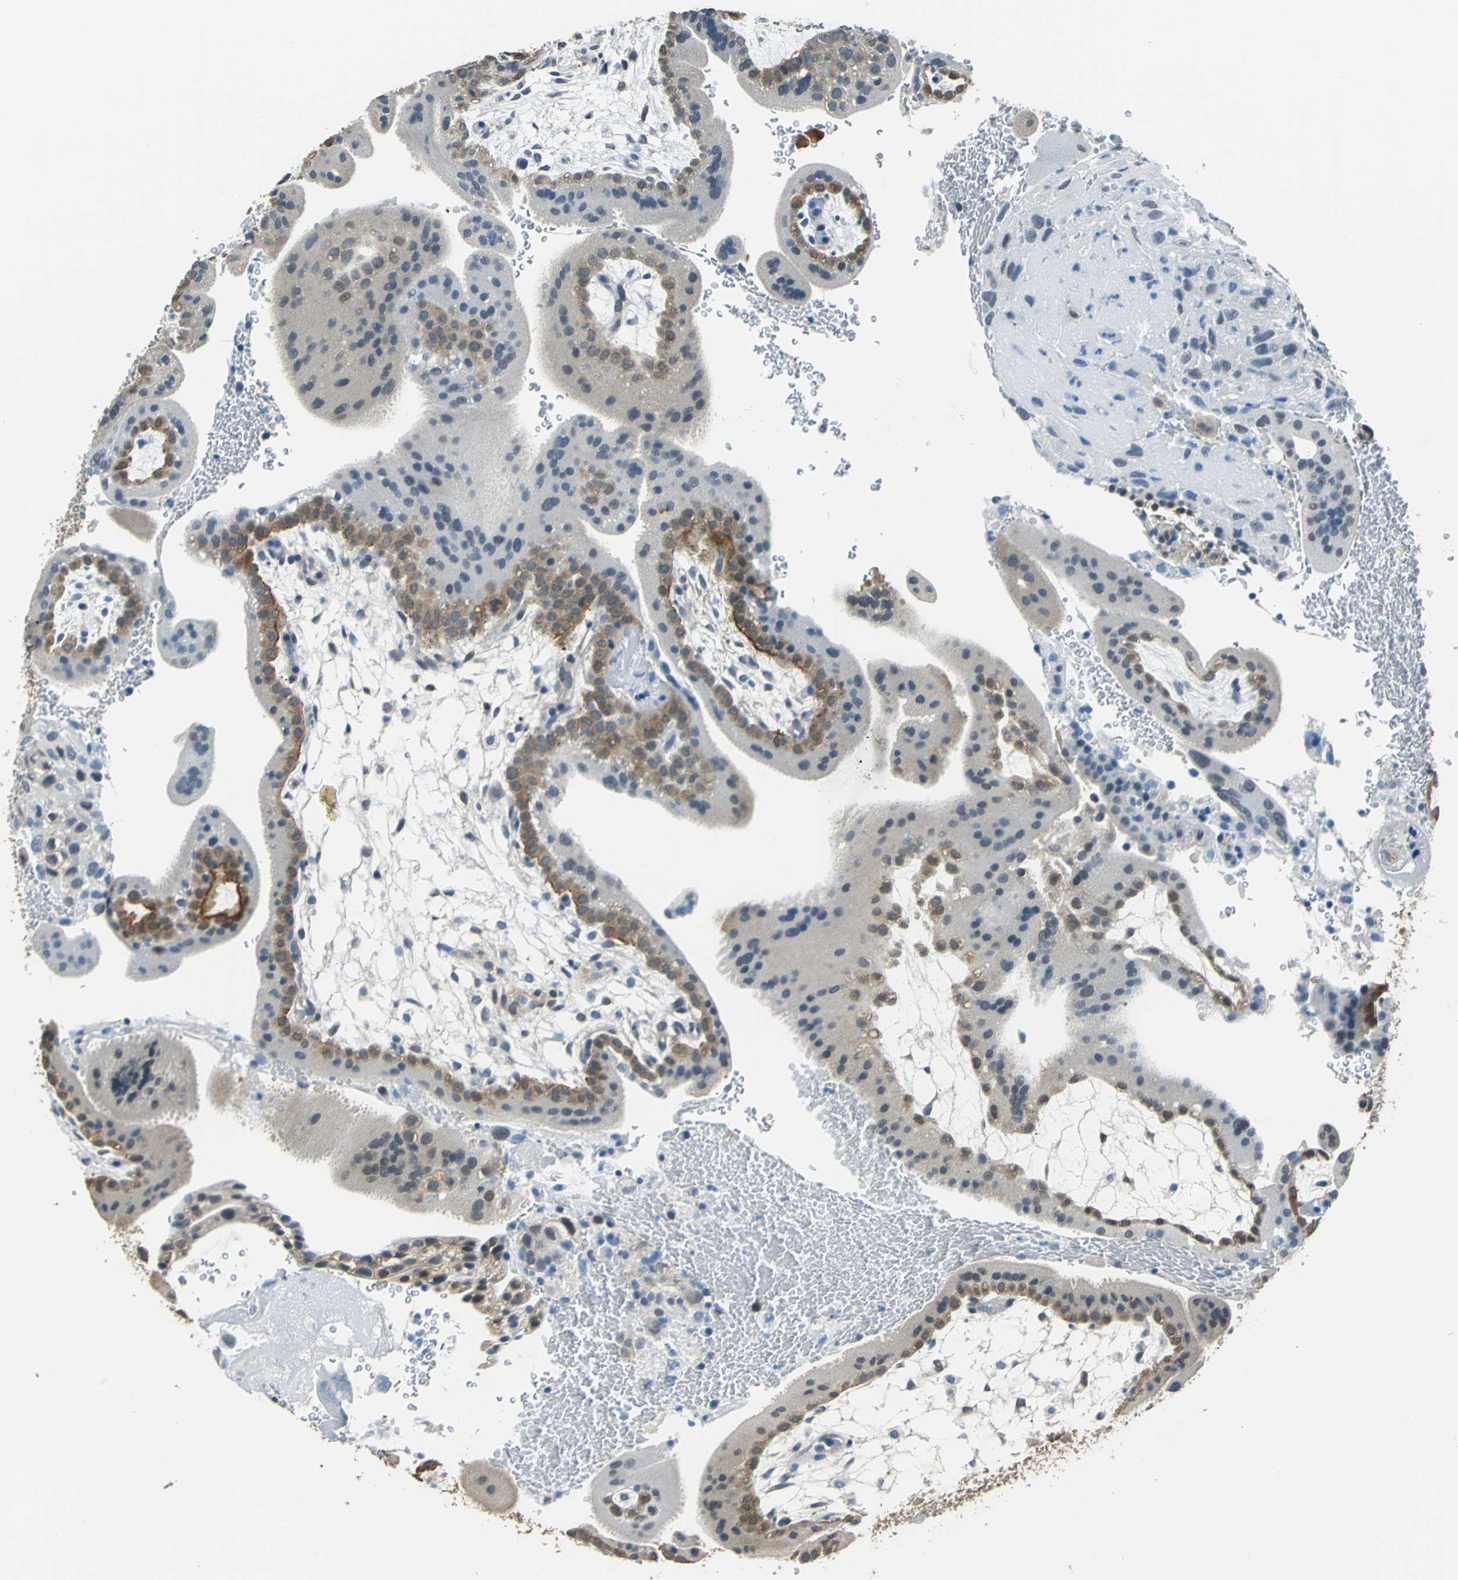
{"staining": {"intensity": "moderate", "quantity": "25%-75%", "location": "cytoplasmic/membranous,nuclear"}, "tissue": "placenta", "cell_type": "Decidual cells", "image_type": "normal", "snomed": [{"axis": "morphology", "description": "Normal tissue, NOS"}, {"axis": "topography", "description": "Placenta"}], "caption": "Immunohistochemistry of normal placenta exhibits medium levels of moderate cytoplasmic/membranous,nuclear staining in approximately 25%-75% of decidual cells.", "gene": "FKBP4", "patient": {"sex": "female", "age": 19}}